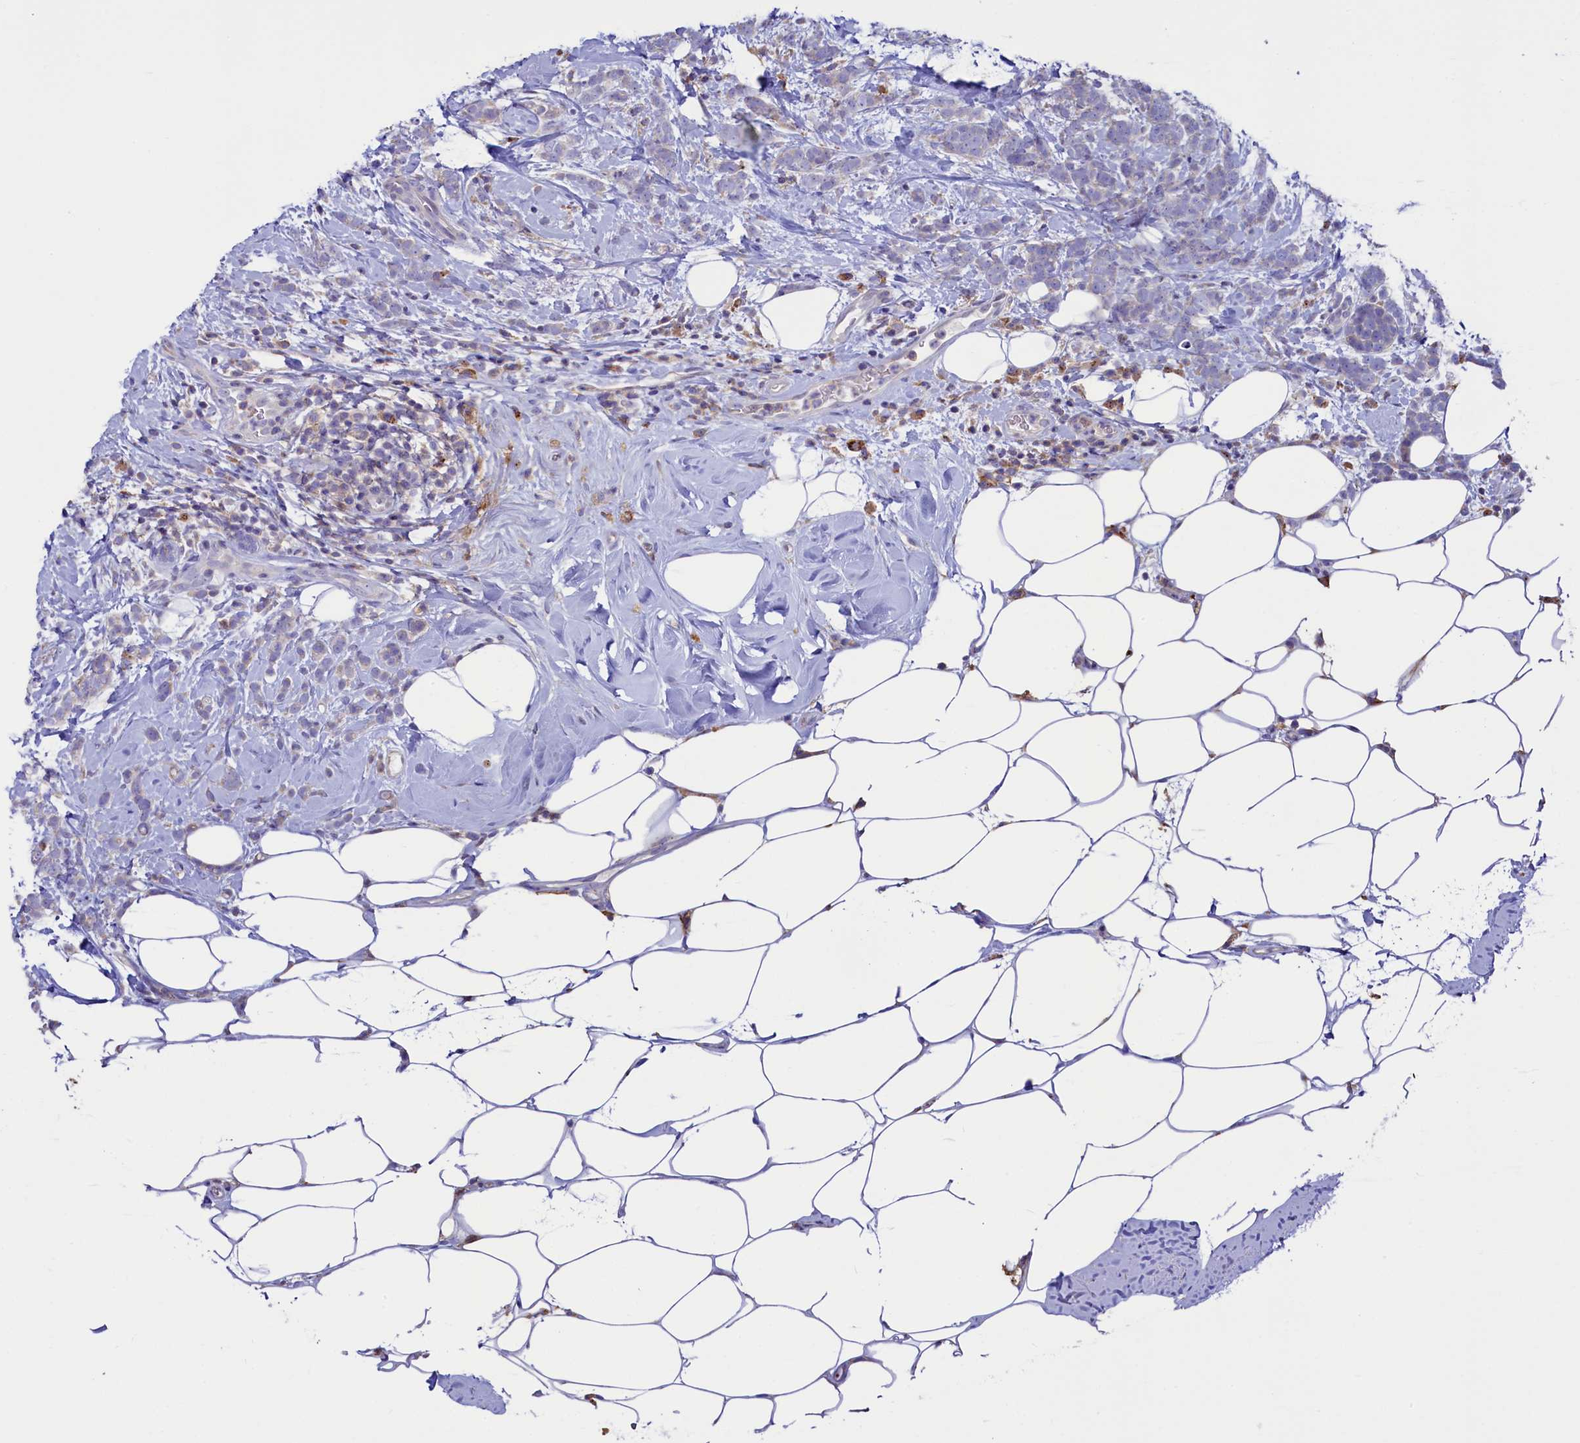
{"staining": {"intensity": "negative", "quantity": "none", "location": "none"}, "tissue": "breast cancer", "cell_type": "Tumor cells", "image_type": "cancer", "snomed": [{"axis": "morphology", "description": "Lobular carcinoma"}, {"axis": "topography", "description": "Breast"}], "caption": "A high-resolution micrograph shows immunohistochemistry (IHC) staining of breast cancer, which demonstrates no significant positivity in tumor cells.", "gene": "HPS6", "patient": {"sex": "female", "age": 58}}